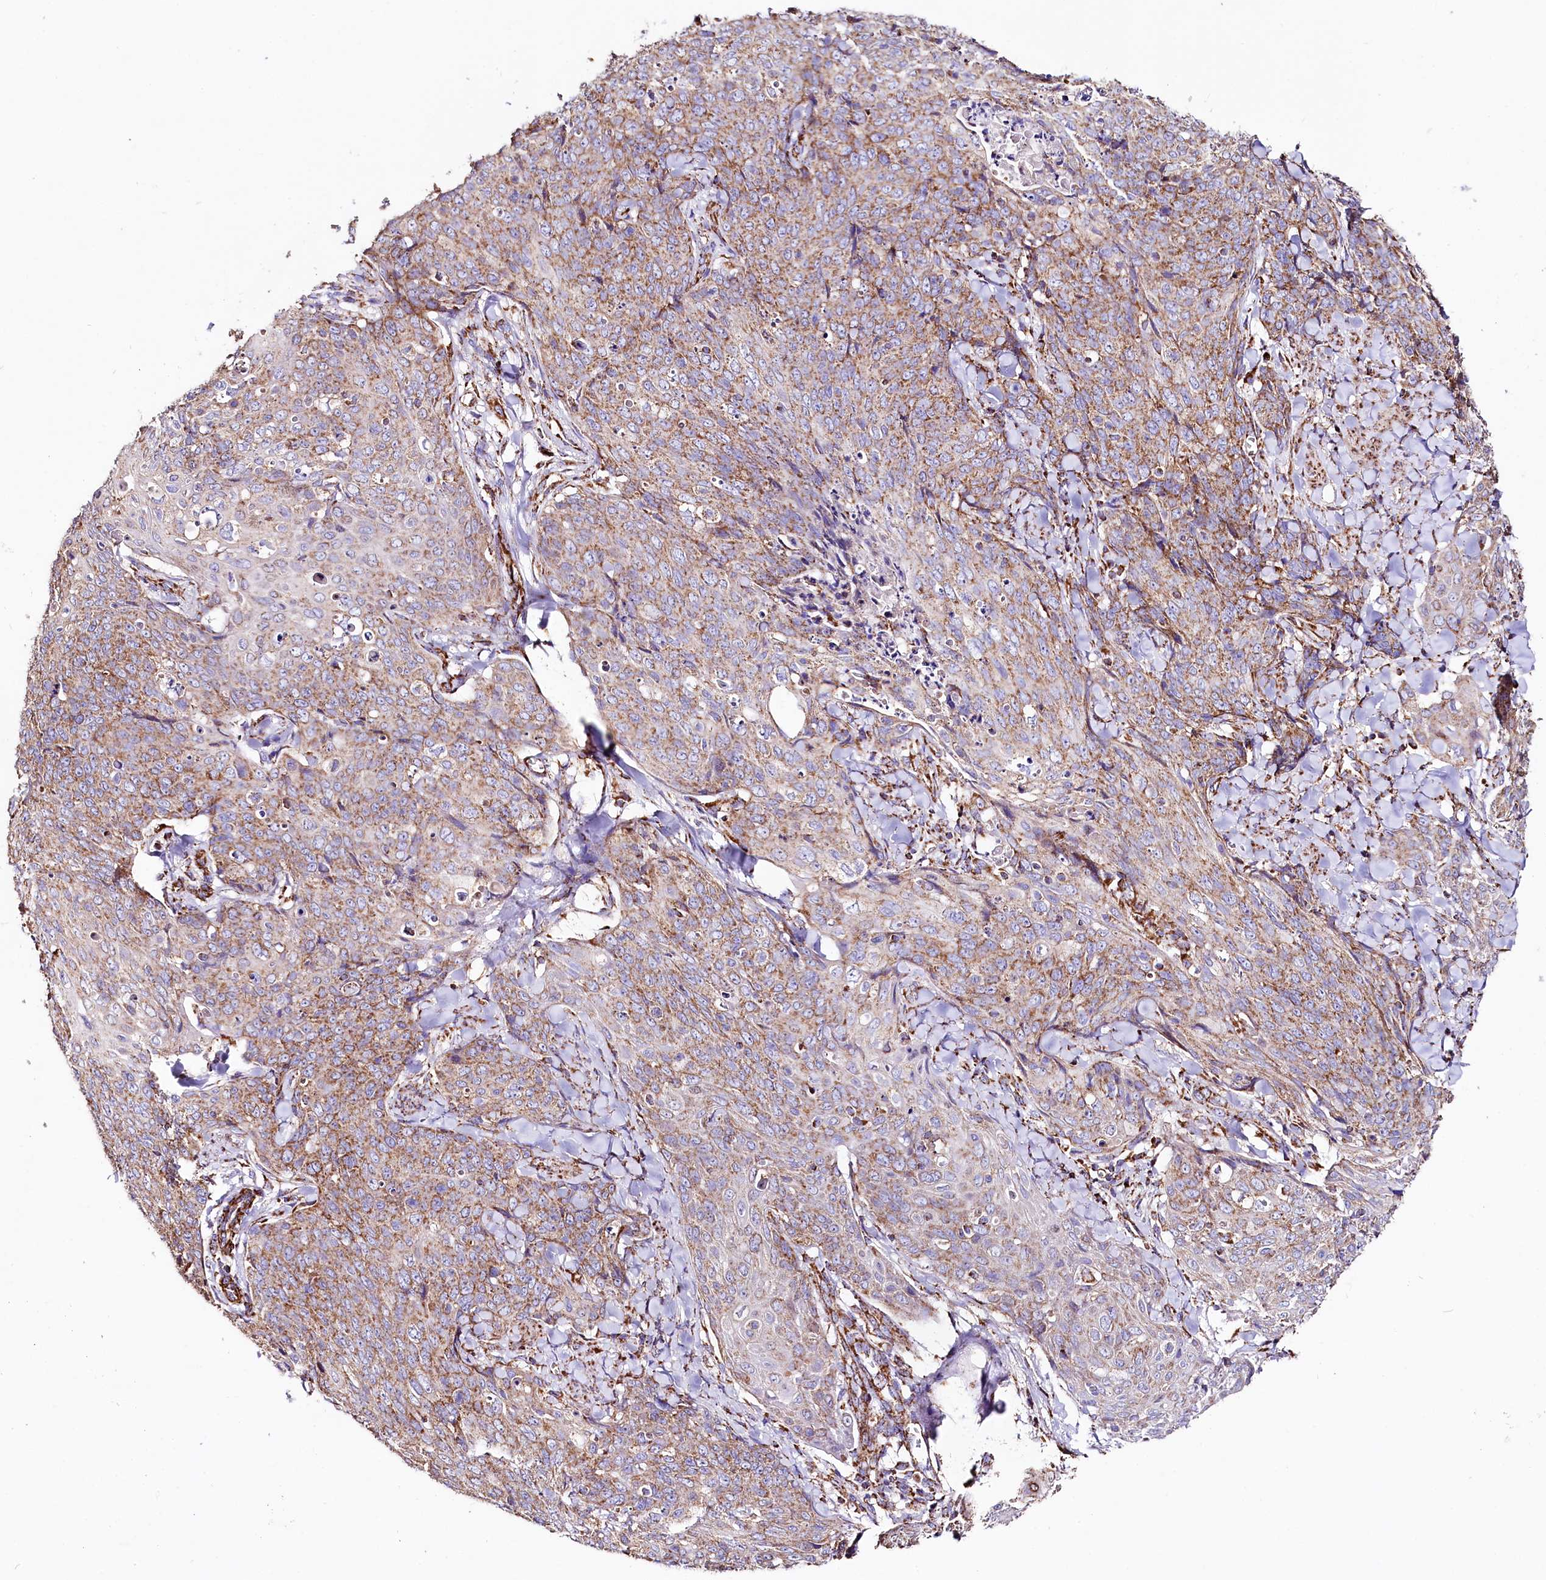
{"staining": {"intensity": "moderate", "quantity": ">75%", "location": "cytoplasmic/membranous"}, "tissue": "skin cancer", "cell_type": "Tumor cells", "image_type": "cancer", "snomed": [{"axis": "morphology", "description": "Squamous cell carcinoma, NOS"}, {"axis": "topography", "description": "Skin"}, {"axis": "topography", "description": "Vulva"}], "caption": "Human squamous cell carcinoma (skin) stained for a protein (brown) displays moderate cytoplasmic/membranous positive expression in approximately >75% of tumor cells.", "gene": "APLP2", "patient": {"sex": "female", "age": 85}}